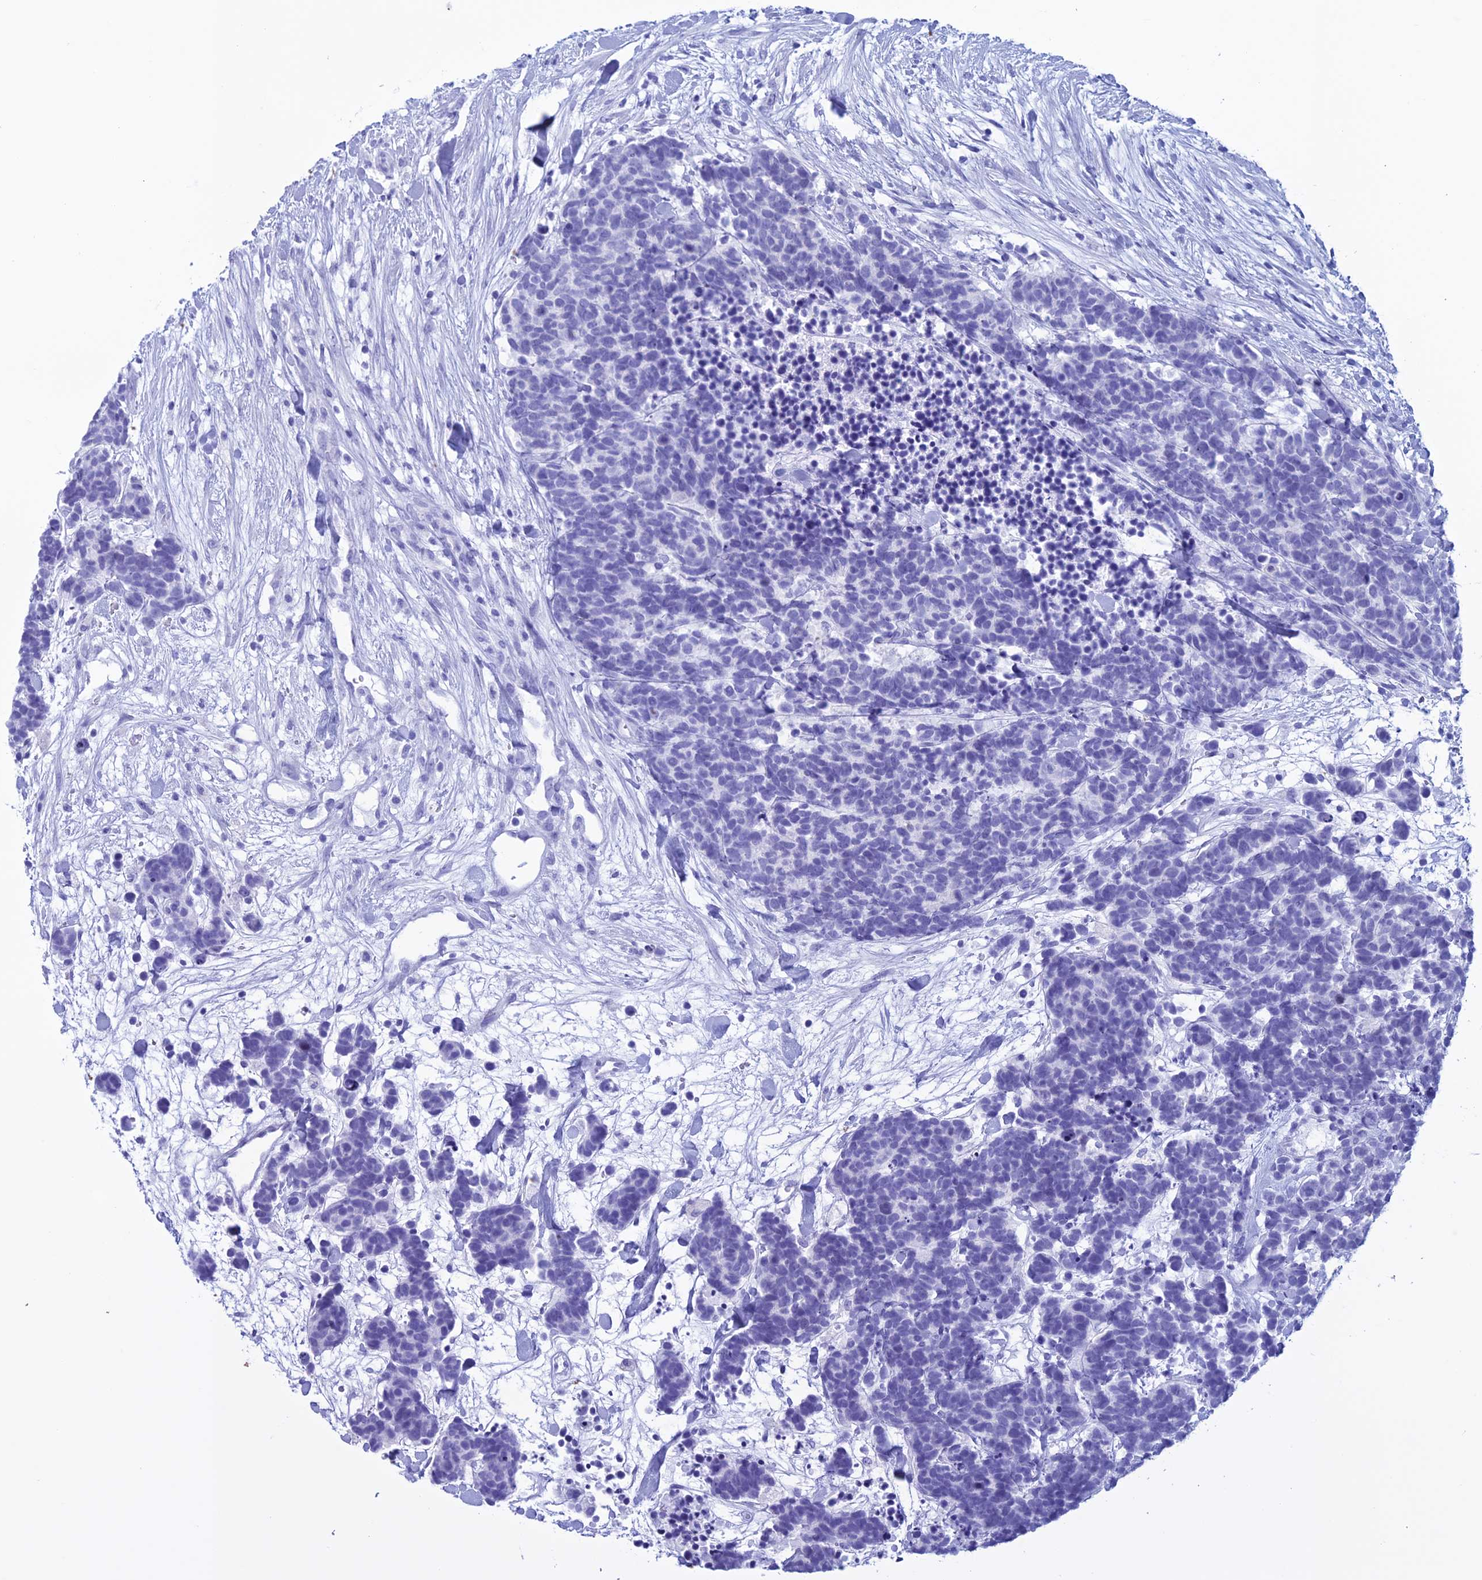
{"staining": {"intensity": "negative", "quantity": "none", "location": "none"}, "tissue": "carcinoid", "cell_type": "Tumor cells", "image_type": "cancer", "snomed": [{"axis": "morphology", "description": "Carcinoma, NOS"}, {"axis": "morphology", "description": "Carcinoid, malignant, NOS"}, {"axis": "topography", "description": "Prostate"}], "caption": "Tumor cells are negative for protein expression in human carcinoid.", "gene": "MZB1", "patient": {"sex": "male", "age": 57}}